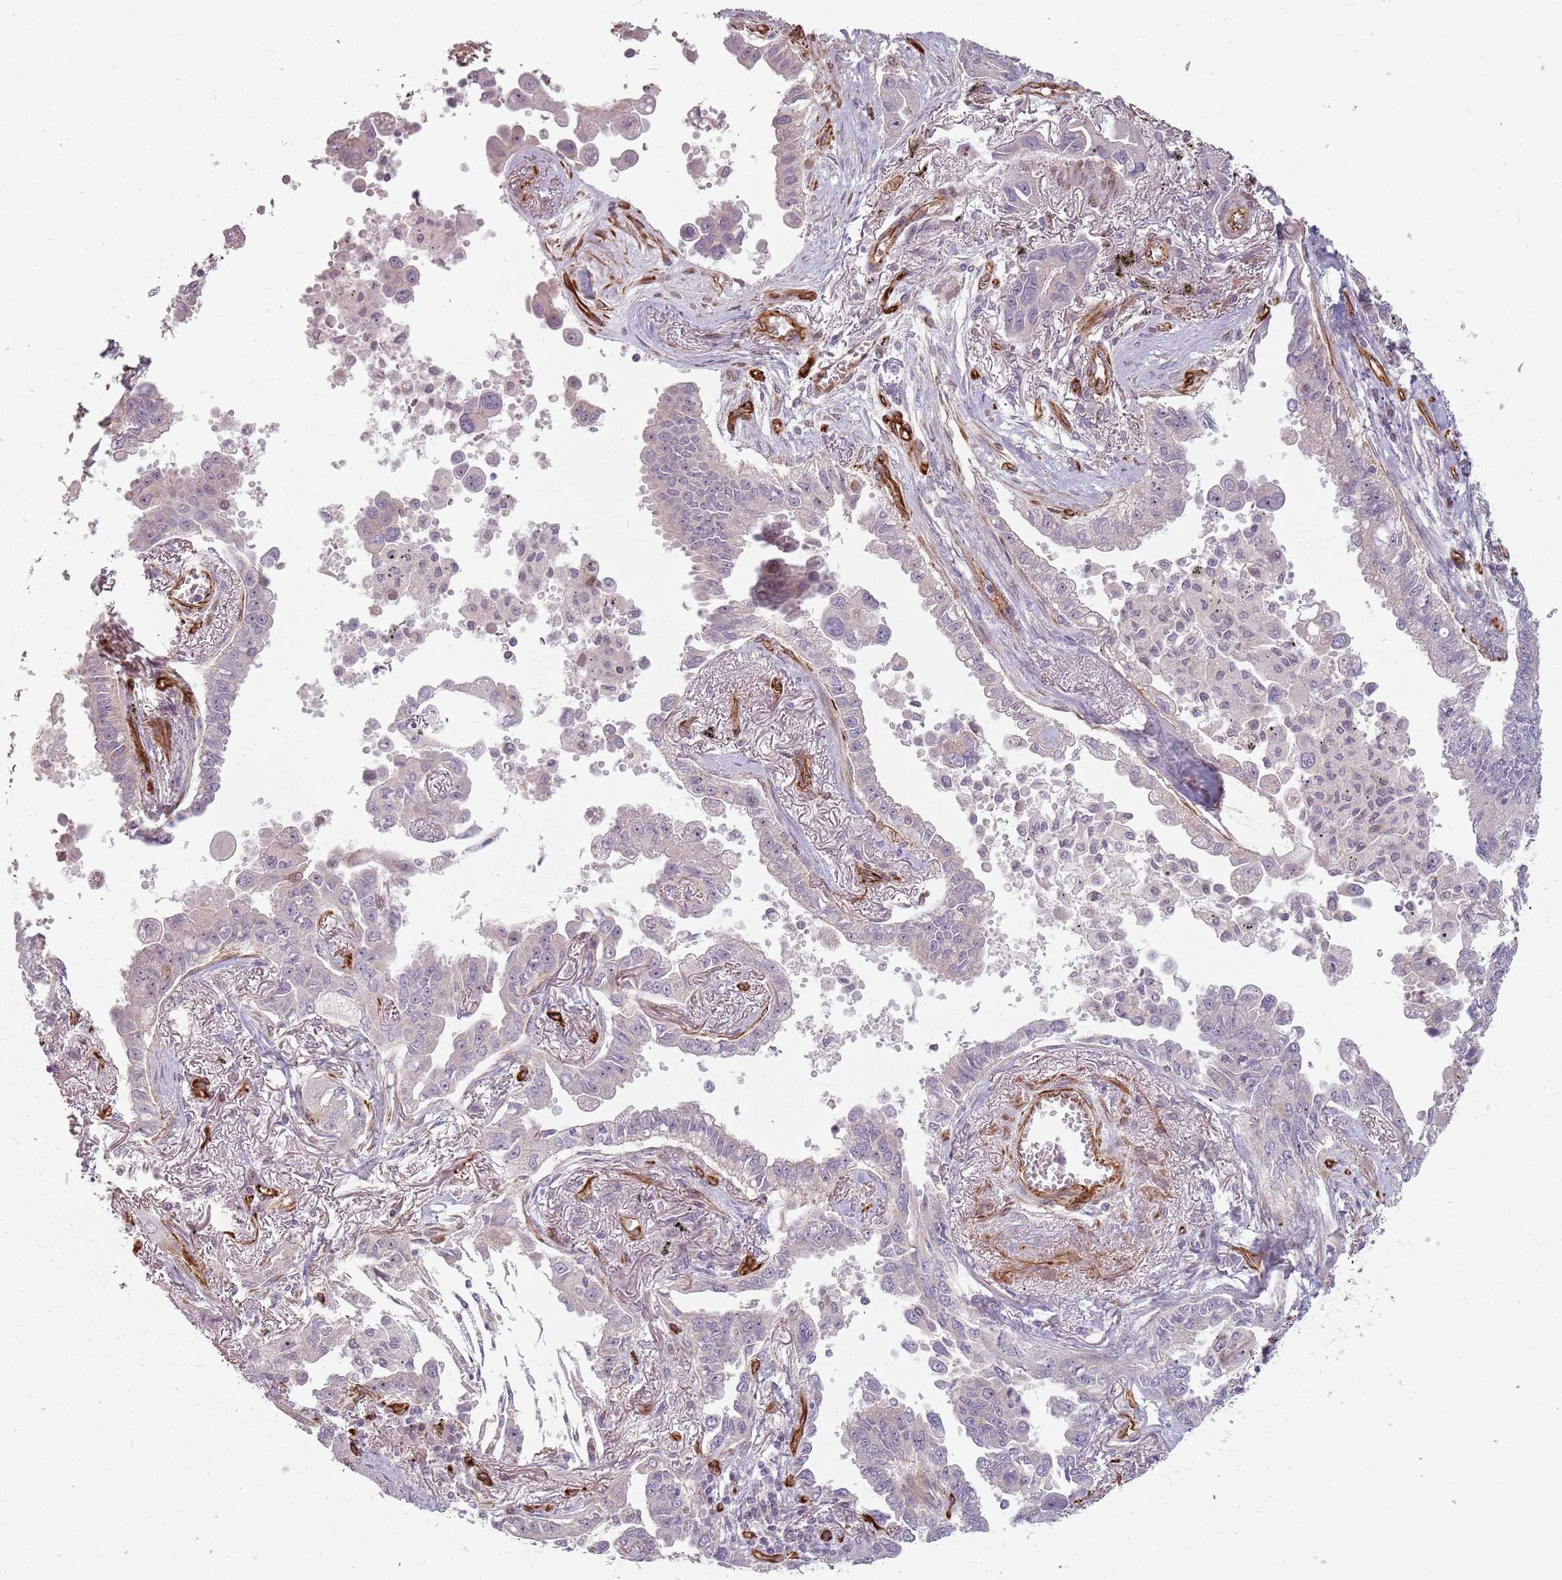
{"staining": {"intensity": "negative", "quantity": "none", "location": "none"}, "tissue": "lung cancer", "cell_type": "Tumor cells", "image_type": "cancer", "snomed": [{"axis": "morphology", "description": "Adenocarcinoma, NOS"}, {"axis": "topography", "description": "Lung"}], "caption": "IHC histopathology image of lung cancer stained for a protein (brown), which exhibits no staining in tumor cells.", "gene": "GAS2L3", "patient": {"sex": "male", "age": 67}}